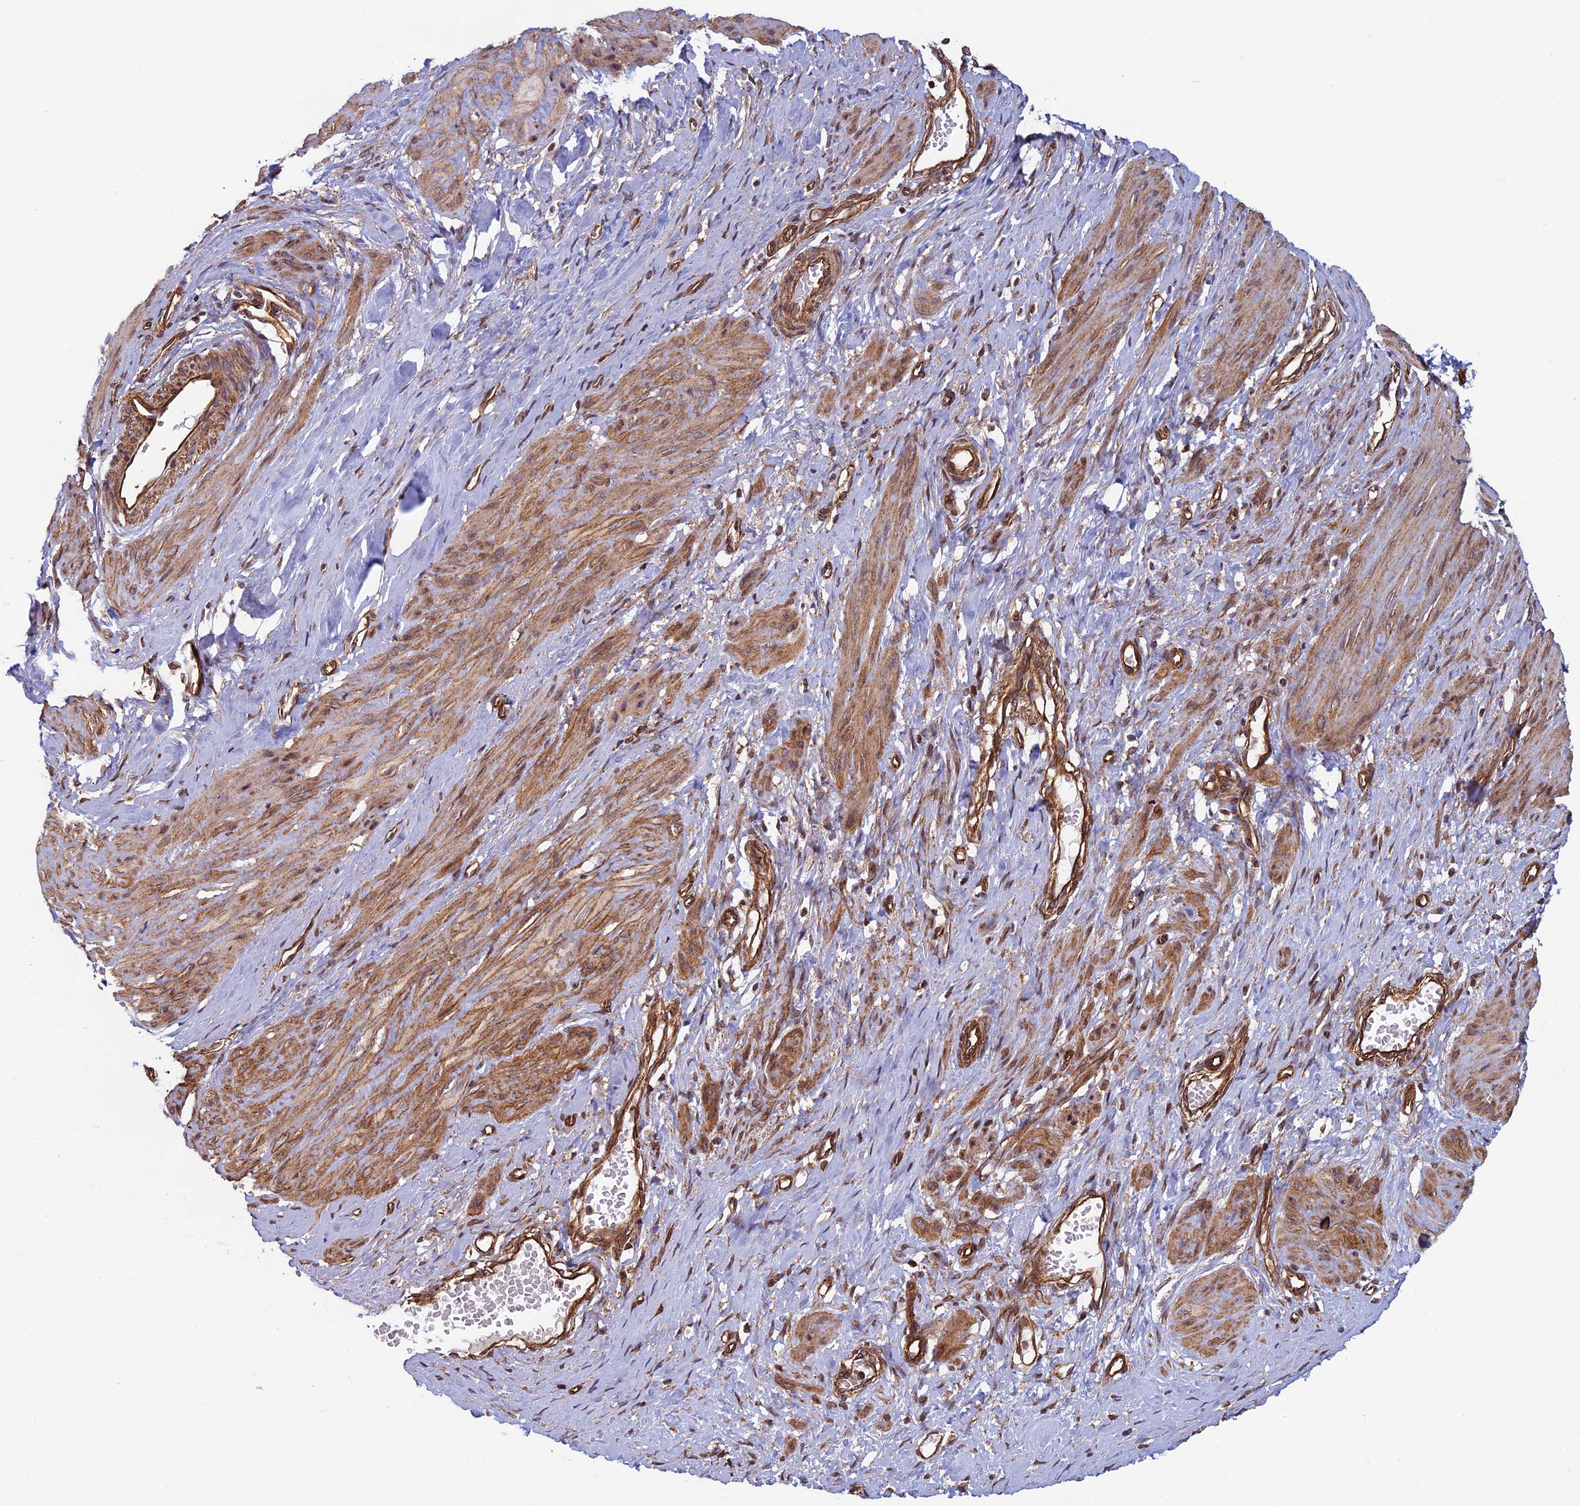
{"staining": {"intensity": "moderate", "quantity": ">75%", "location": "cytoplasmic/membranous"}, "tissue": "smooth muscle", "cell_type": "Smooth muscle cells", "image_type": "normal", "snomed": [{"axis": "morphology", "description": "Normal tissue, NOS"}, {"axis": "topography", "description": "Endometrium"}], "caption": "Immunohistochemistry micrograph of normal smooth muscle: human smooth muscle stained using IHC displays medium levels of moderate protein expression localized specifically in the cytoplasmic/membranous of smooth muscle cells, appearing as a cytoplasmic/membranous brown color.", "gene": "CCDC8", "patient": {"sex": "female", "age": 33}}